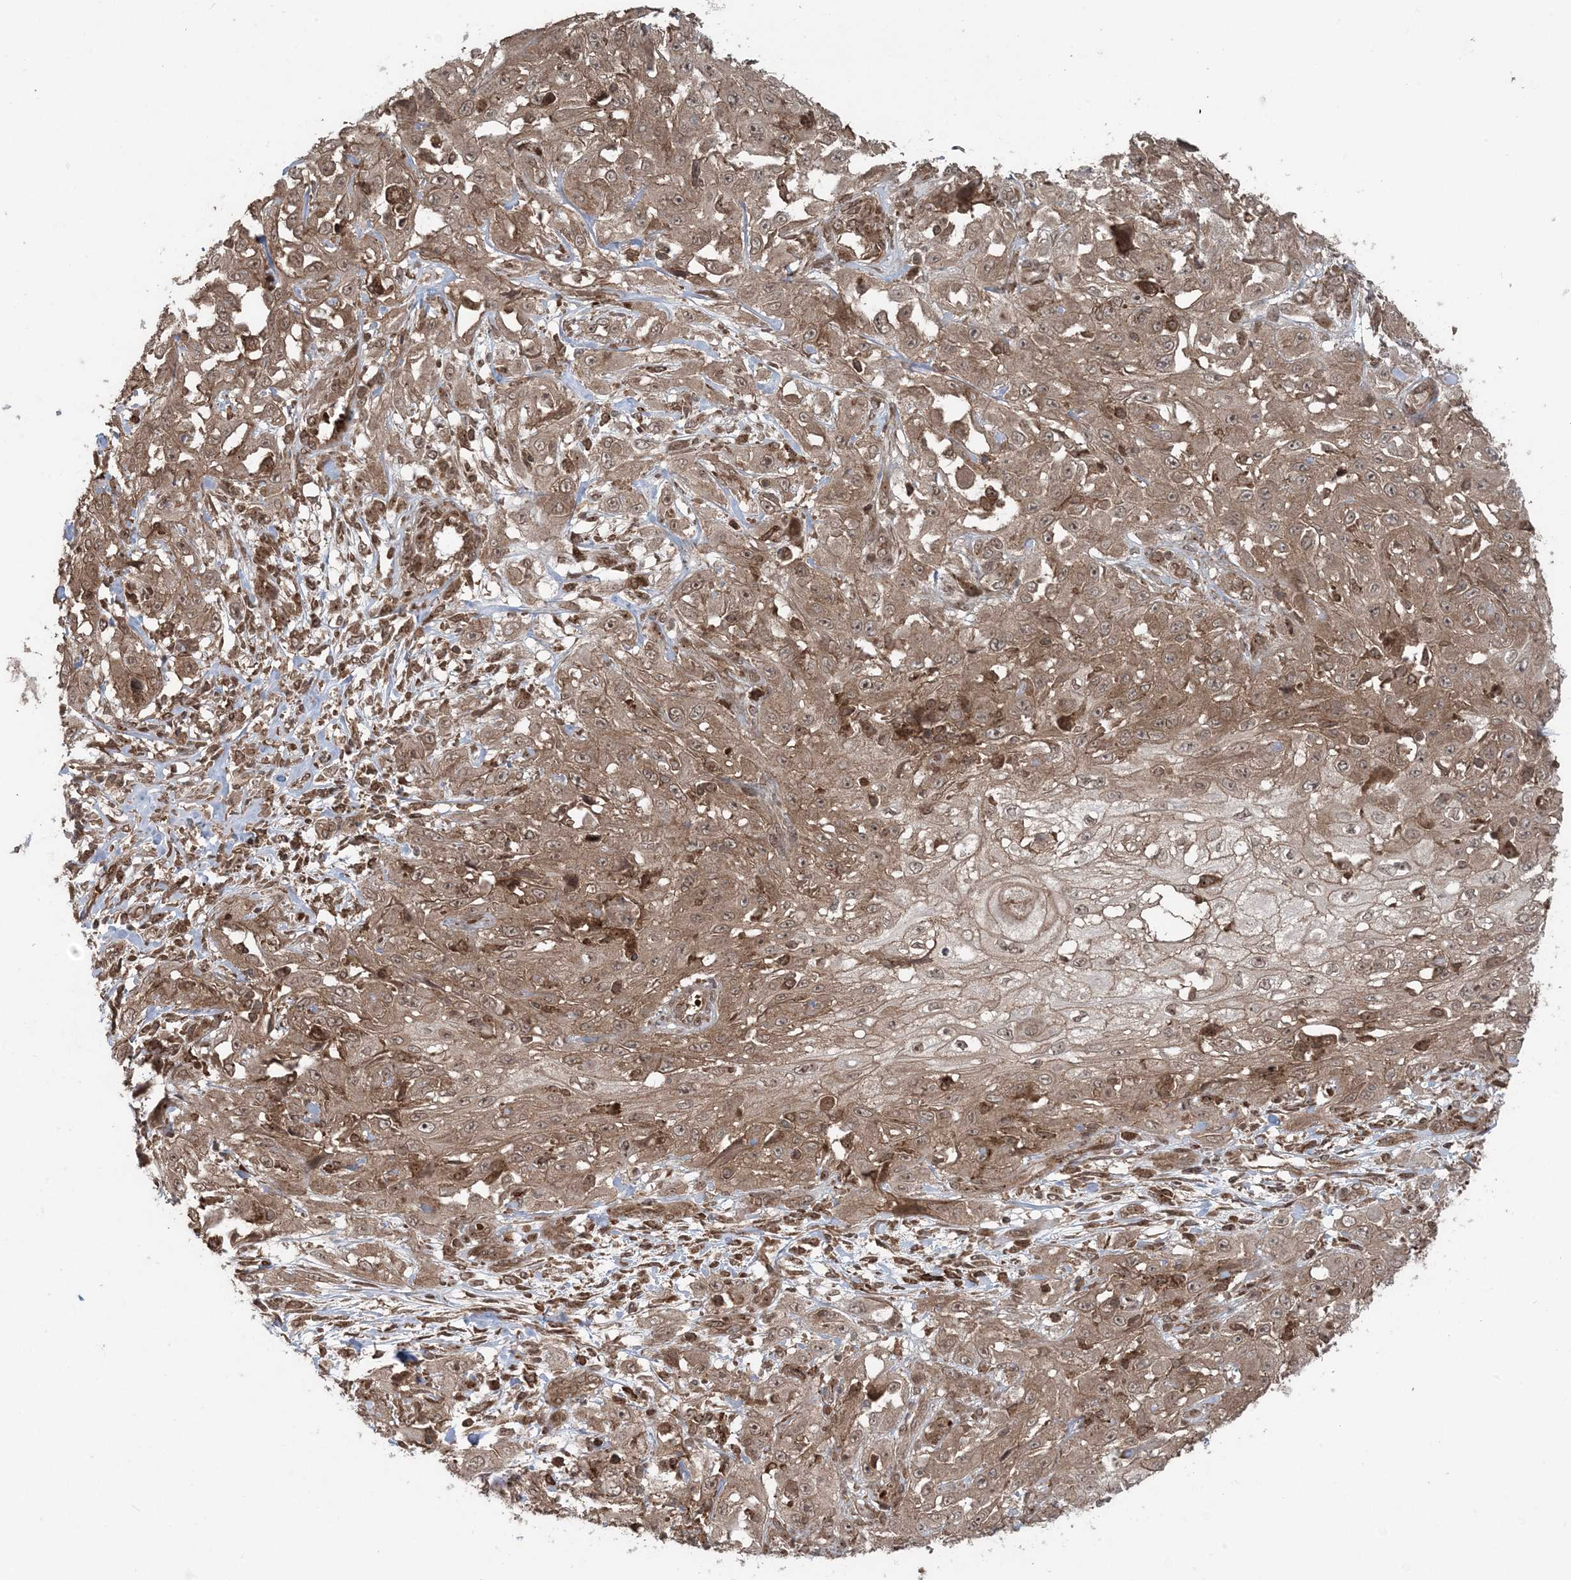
{"staining": {"intensity": "moderate", "quantity": ">75%", "location": "cytoplasmic/membranous"}, "tissue": "skin cancer", "cell_type": "Tumor cells", "image_type": "cancer", "snomed": [{"axis": "morphology", "description": "Squamous cell carcinoma, NOS"}, {"axis": "morphology", "description": "Squamous cell carcinoma, metastatic, NOS"}, {"axis": "topography", "description": "Skin"}, {"axis": "topography", "description": "Lymph node"}], "caption": "Moderate cytoplasmic/membranous protein positivity is appreciated in approximately >75% of tumor cells in skin squamous cell carcinoma.", "gene": "DDX19B", "patient": {"sex": "male", "age": 75}}